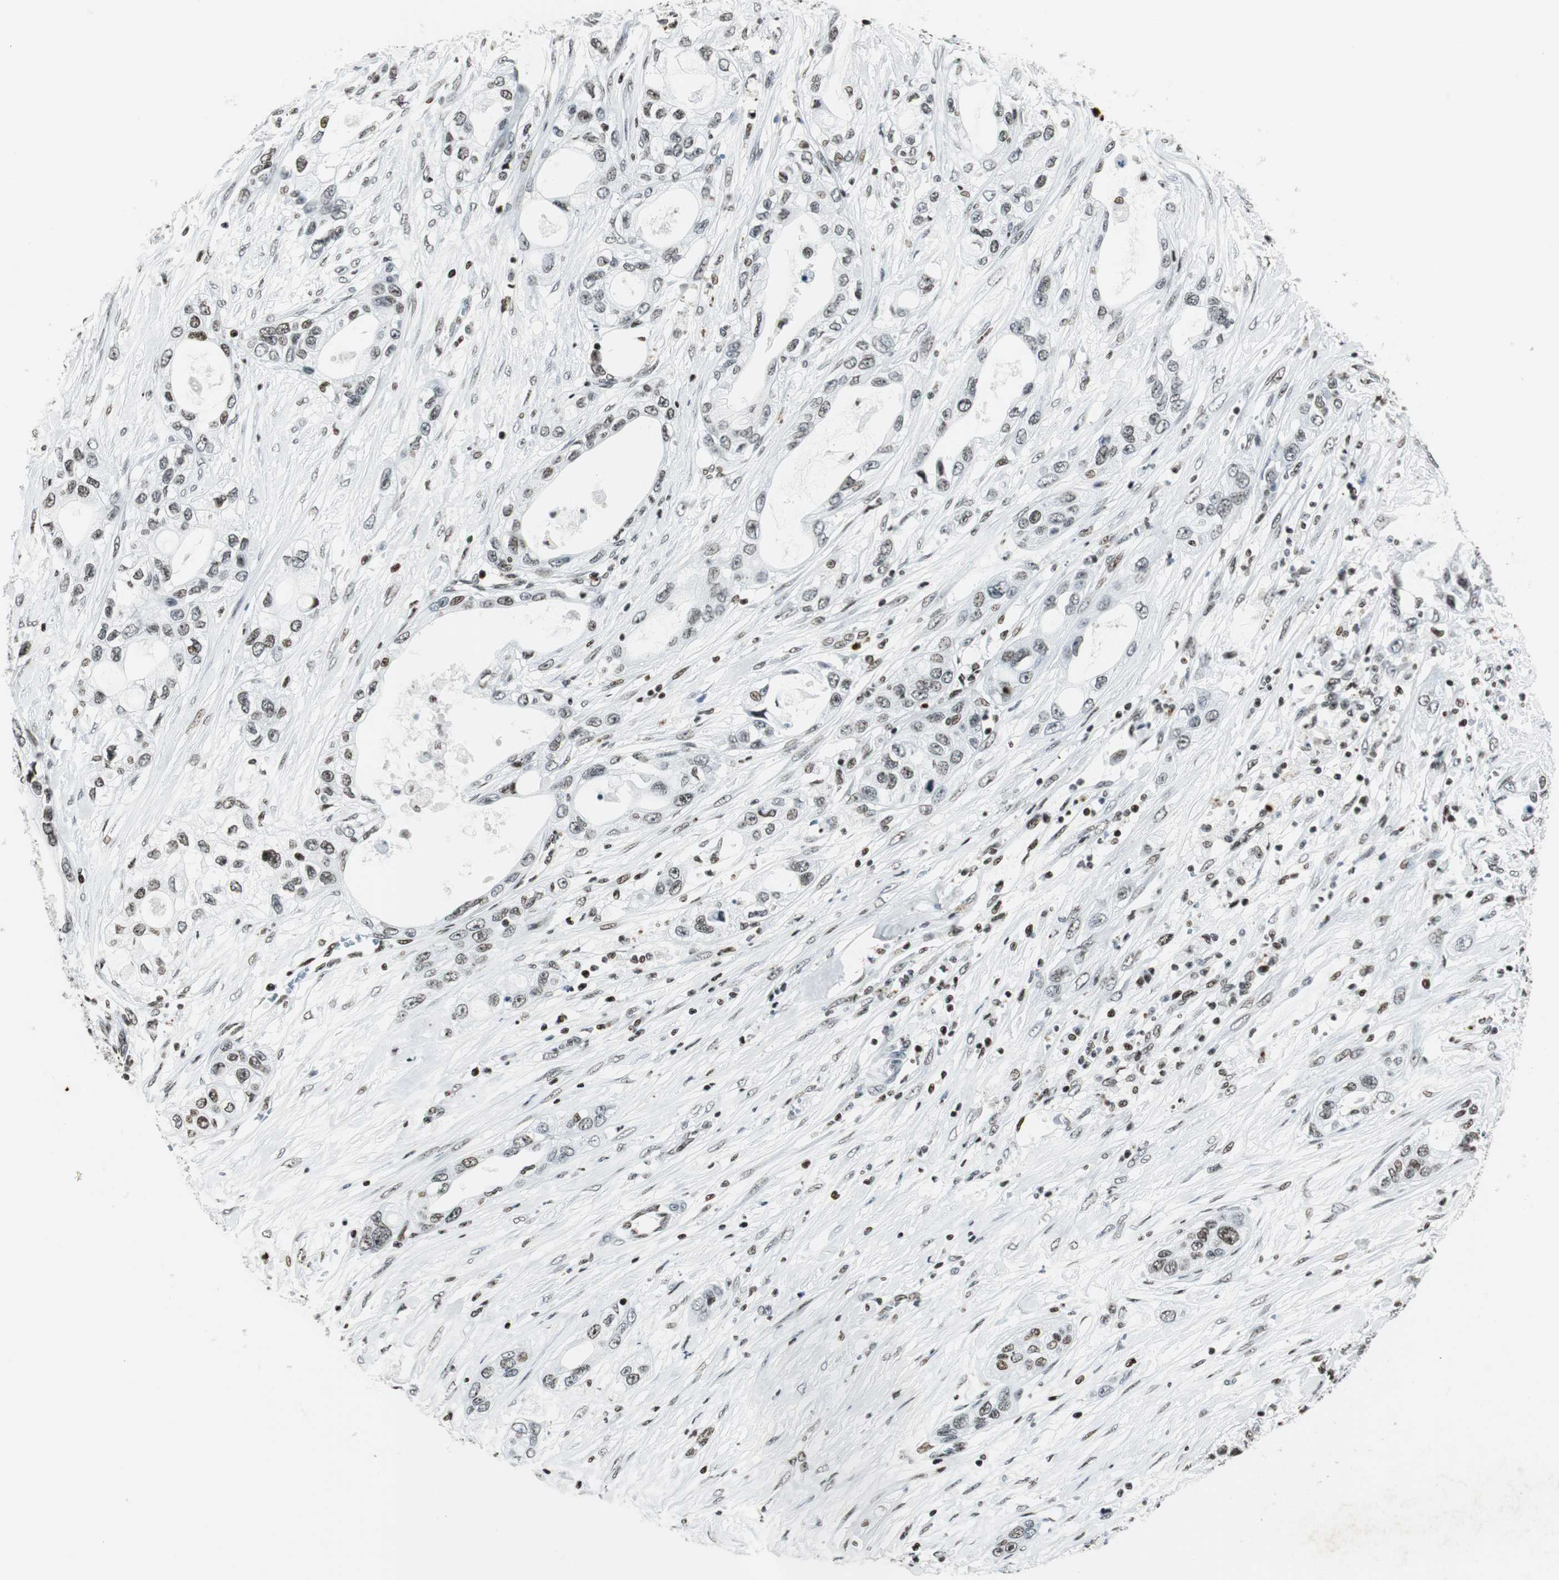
{"staining": {"intensity": "moderate", "quantity": "25%-75%", "location": "nuclear"}, "tissue": "pancreatic cancer", "cell_type": "Tumor cells", "image_type": "cancer", "snomed": [{"axis": "morphology", "description": "Adenocarcinoma, NOS"}, {"axis": "topography", "description": "Pancreas"}], "caption": "Protein staining reveals moderate nuclear staining in approximately 25%-75% of tumor cells in adenocarcinoma (pancreatic). The protein is shown in brown color, while the nuclei are stained blue.", "gene": "RBBP4", "patient": {"sex": "female", "age": 70}}